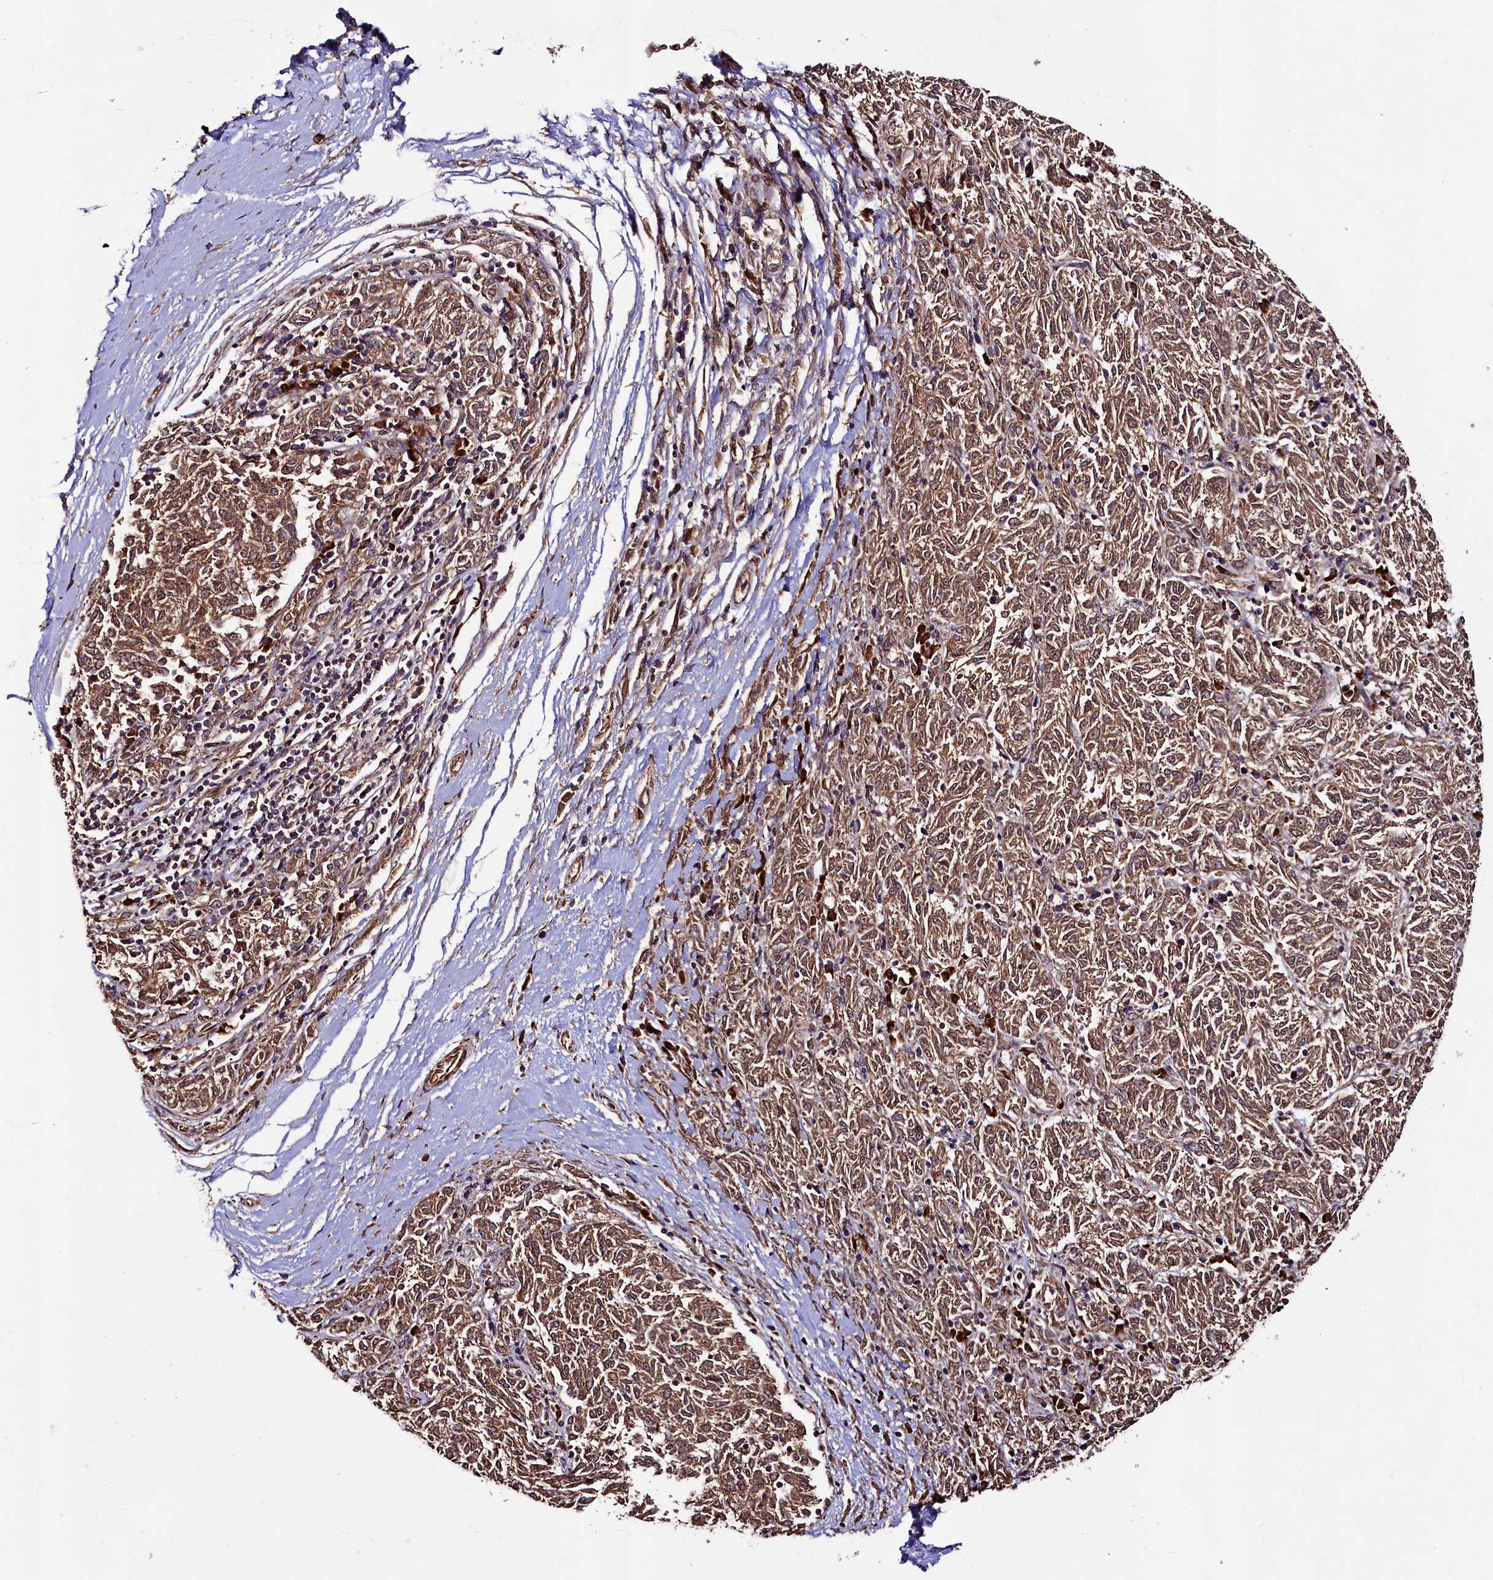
{"staining": {"intensity": "moderate", "quantity": ">75%", "location": "cytoplasmic/membranous"}, "tissue": "melanoma", "cell_type": "Tumor cells", "image_type": "cancer", "snomed": [{"axis": "morphology", "description": "Malignant melanoma, NOS"}, {"axis": "topography", "description": "Skin"}], "caption": "Immunohistochemical staining of malignant melanoma demonstrates medium levels of moderate cytoplasmic/membranous protein expression in about >75% of tumor cells.", "gene": "CCDC102A", "patient": {"sex": "female", "age": 72}}